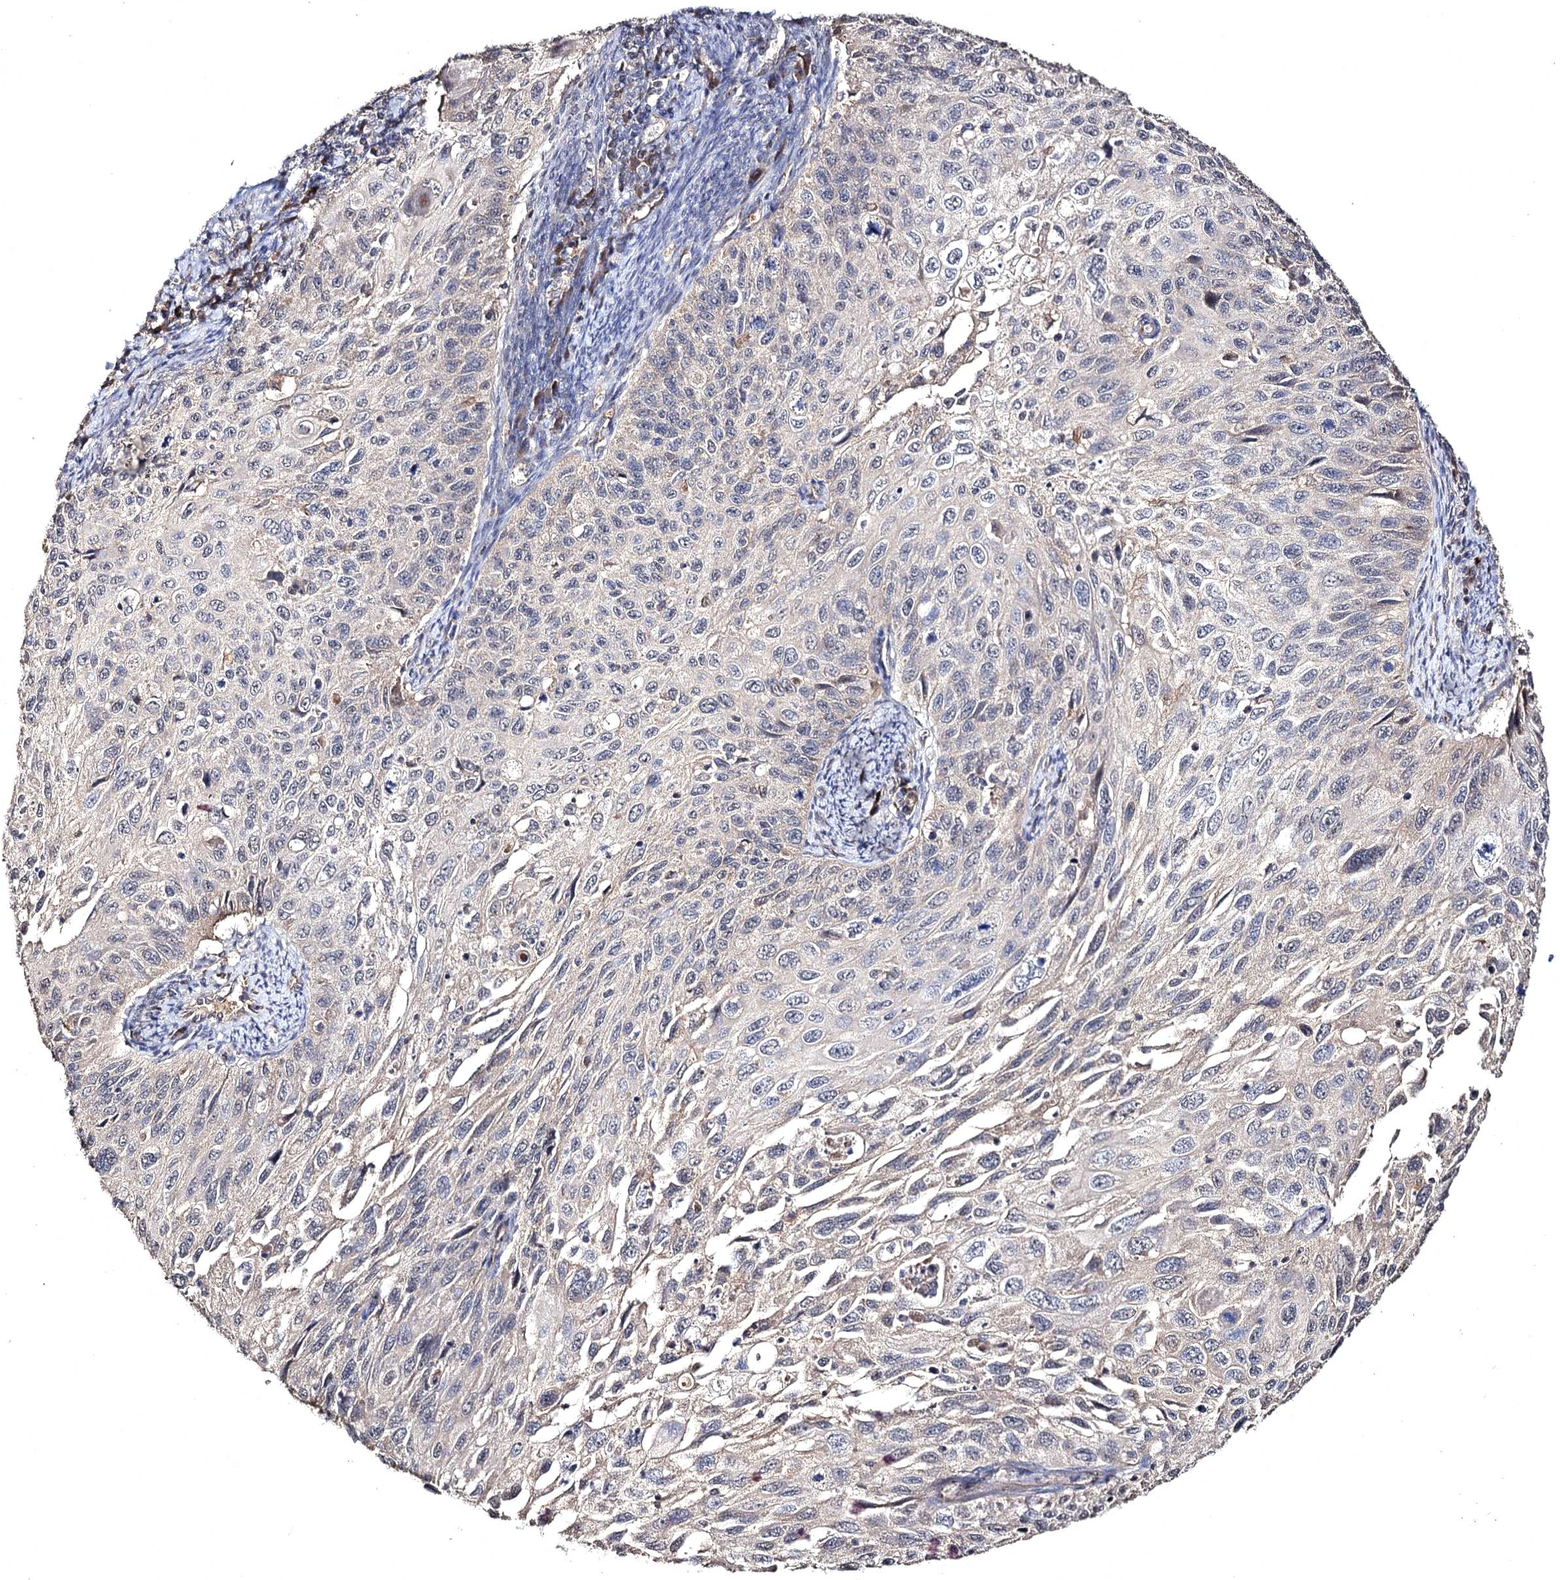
{"staining": {"intensity": "negative", "quantity": "none", "location": "none"}, "tissue": "cervical cancer", "cell_type": "Tumor cells", "image_type": "cancer", "snomed": [{"axis": "morphology", "description": "Squamous cell carcinoma, NOS"}, {"axis": "topography", "description": "Cervix"}], "caption": "Immunohistochemical staining of cervical cancer exhibits no significant expression in tumor cells.", "gene": "SEMA4G", "patient": {"sex": "female", "age": 70}}